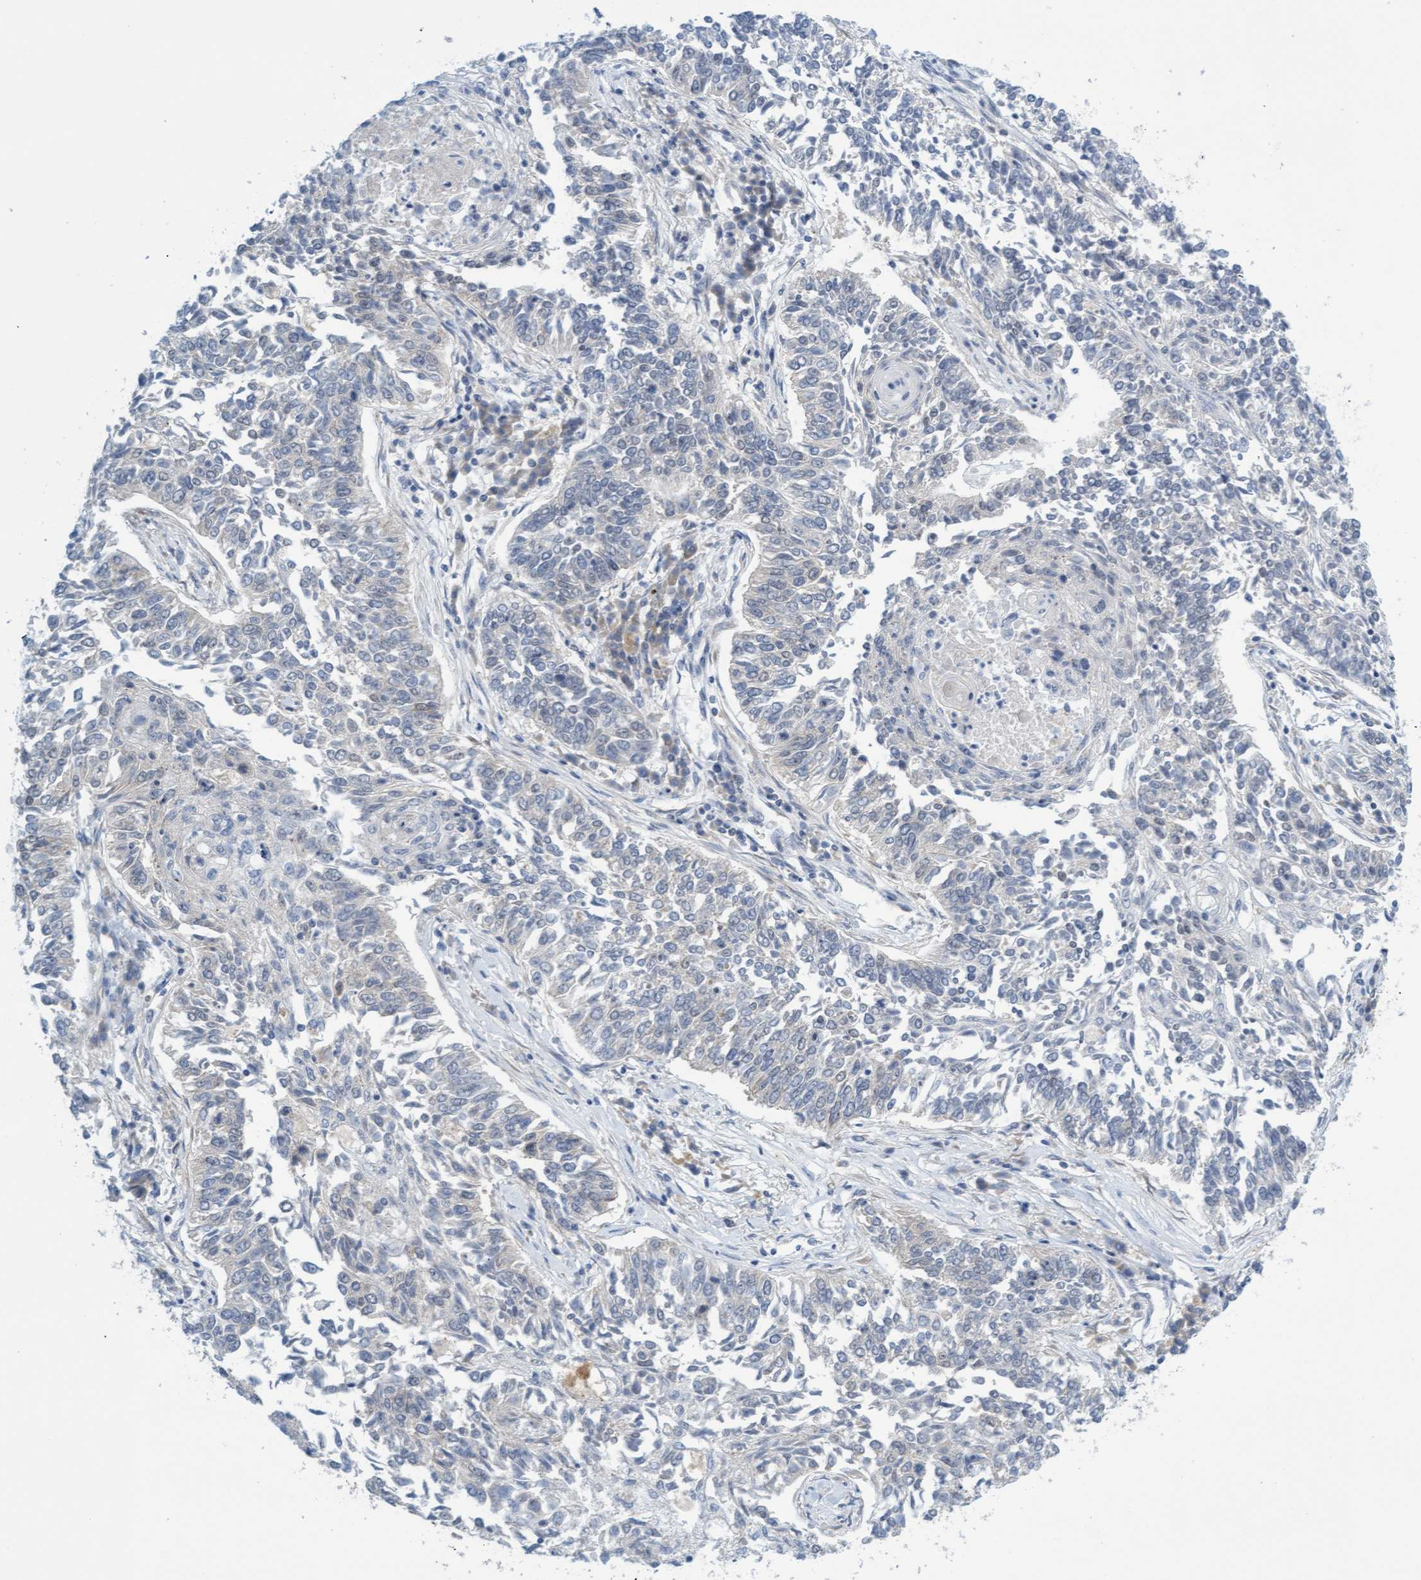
{"staining": {"intensity": "negative", "quantity": "none", "location": "none"}, "tissue": "lung cancer", "cell_type": "Tumor cells", "image_type": "cancer", "snomed": [{"axis": "morphology", "description": "Normal tissue, NOS"}, {"axis": "morphology", "description": "Squamous cell carcinoma, NOS"}, {"axis": "topography", "description": "Cartilage tissue"}, {"axis": "topography", "description": "Bronchus"}, {"axis": "topography", "description": "Lung"}], "caption": "A micrograph of lung cancer (squamous cell carcinoma) stained for a protein shows no brown staining in tumor cells. (Brightfield microscopy of DAB immunohistochemistry (IHC) at high magnification).", "gene": "AMZ2", "patient": {"sex": "female", "age": 49}}